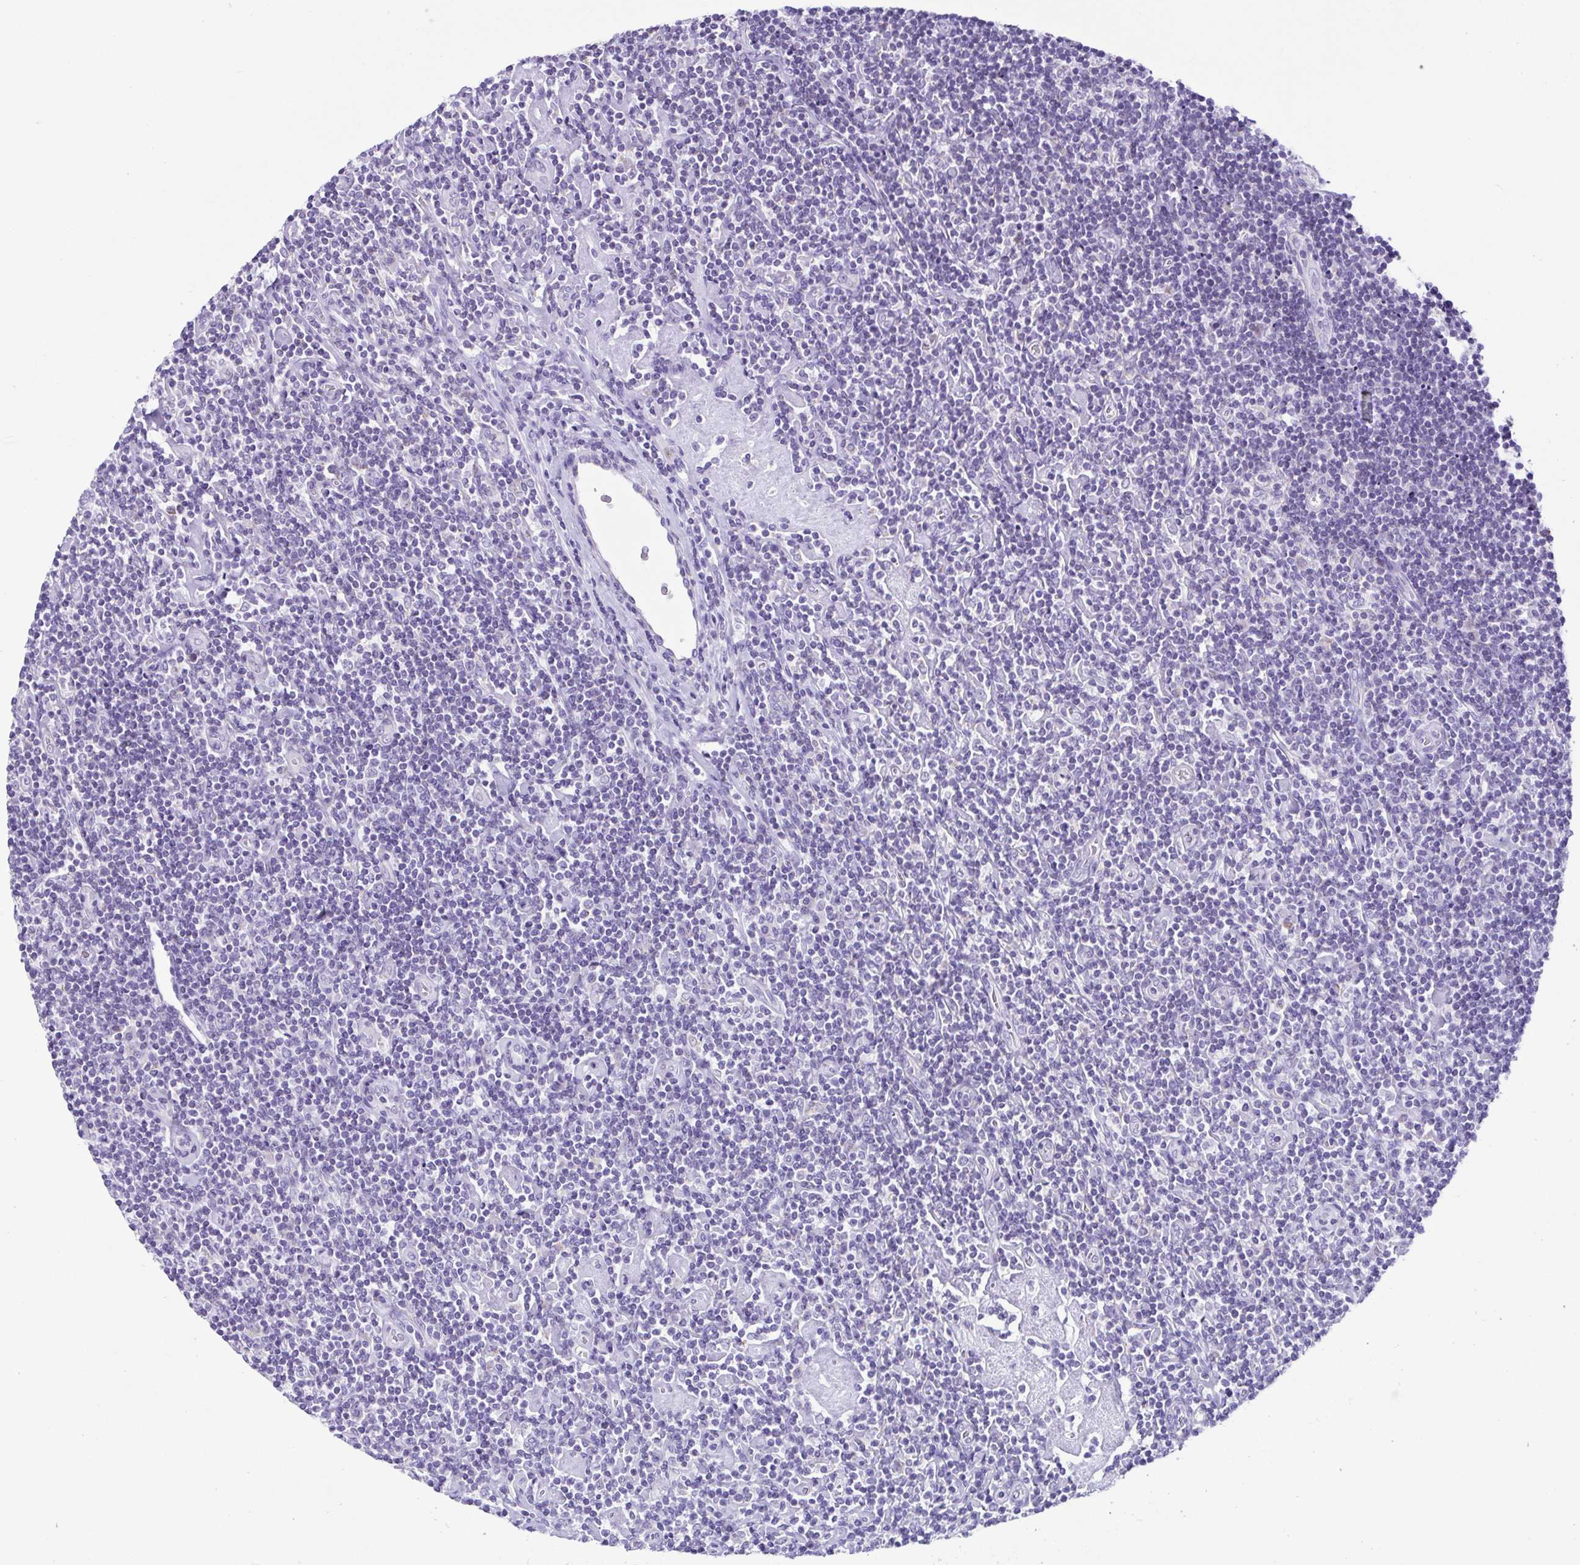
{"staining": {"intensity": "negative", "quantity": "none", "location": "none"}, "tissue": "lymphoma", "cell_type": "Tumor cells", "image_type": "cancer", "snomed": [{"axis": "morphology", "description": "Hodgkin's disease, NOS"}, {"axis": "topography", "description": "Lymph node"}], "caption": "Immunohistochemical staining of lymphoma reveals no significant positivity in tumor cells.", "gene": "ACTRT3", "patient": {"sex": "male", "age": 40}}